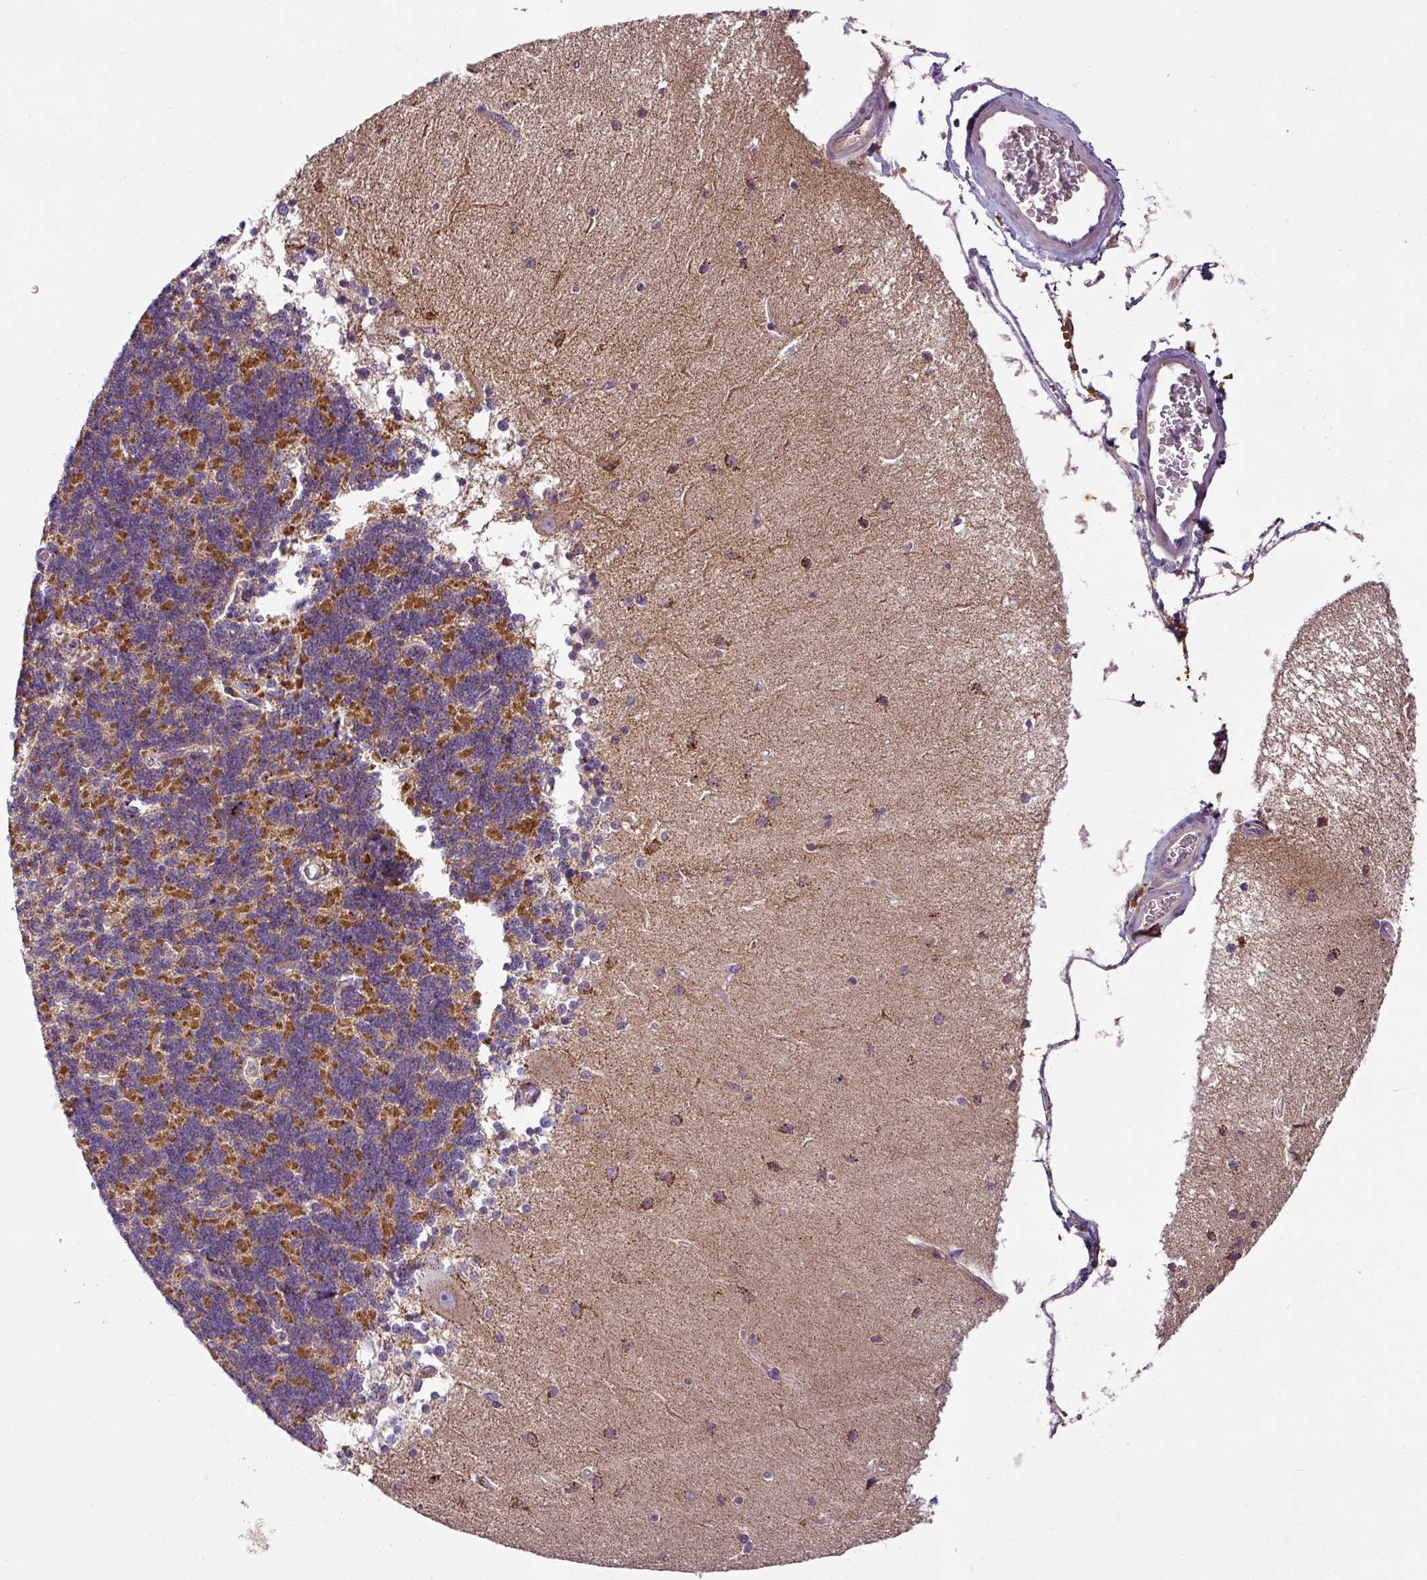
{"staining": {"intensity": "strong", "quantity": "25%-75%", "location": "cytoplasmic/membranous"}, "tissue": "cerebellum", "cell_type": "Cells in granular layer", "image_type": "normal", "snomed": [{"axis": "morphology", "description": "Normal tissue, NOS"}, {"axis": "topography", "description": "Cerebellum"}], "caption": "Immunohistochemistry (IHC) histopathology image of normal cerebellum: human cerebellum stained using immunohistochemistry (IHC) reveals high levels of strong protein expression localized specifically in the cytoplasmic/membranous of cells in granular layer, appearing as a cytoplasmic/membranous brown color.", "gene": "ZNF513", "patient": {"sex": "female", "age": 54}}